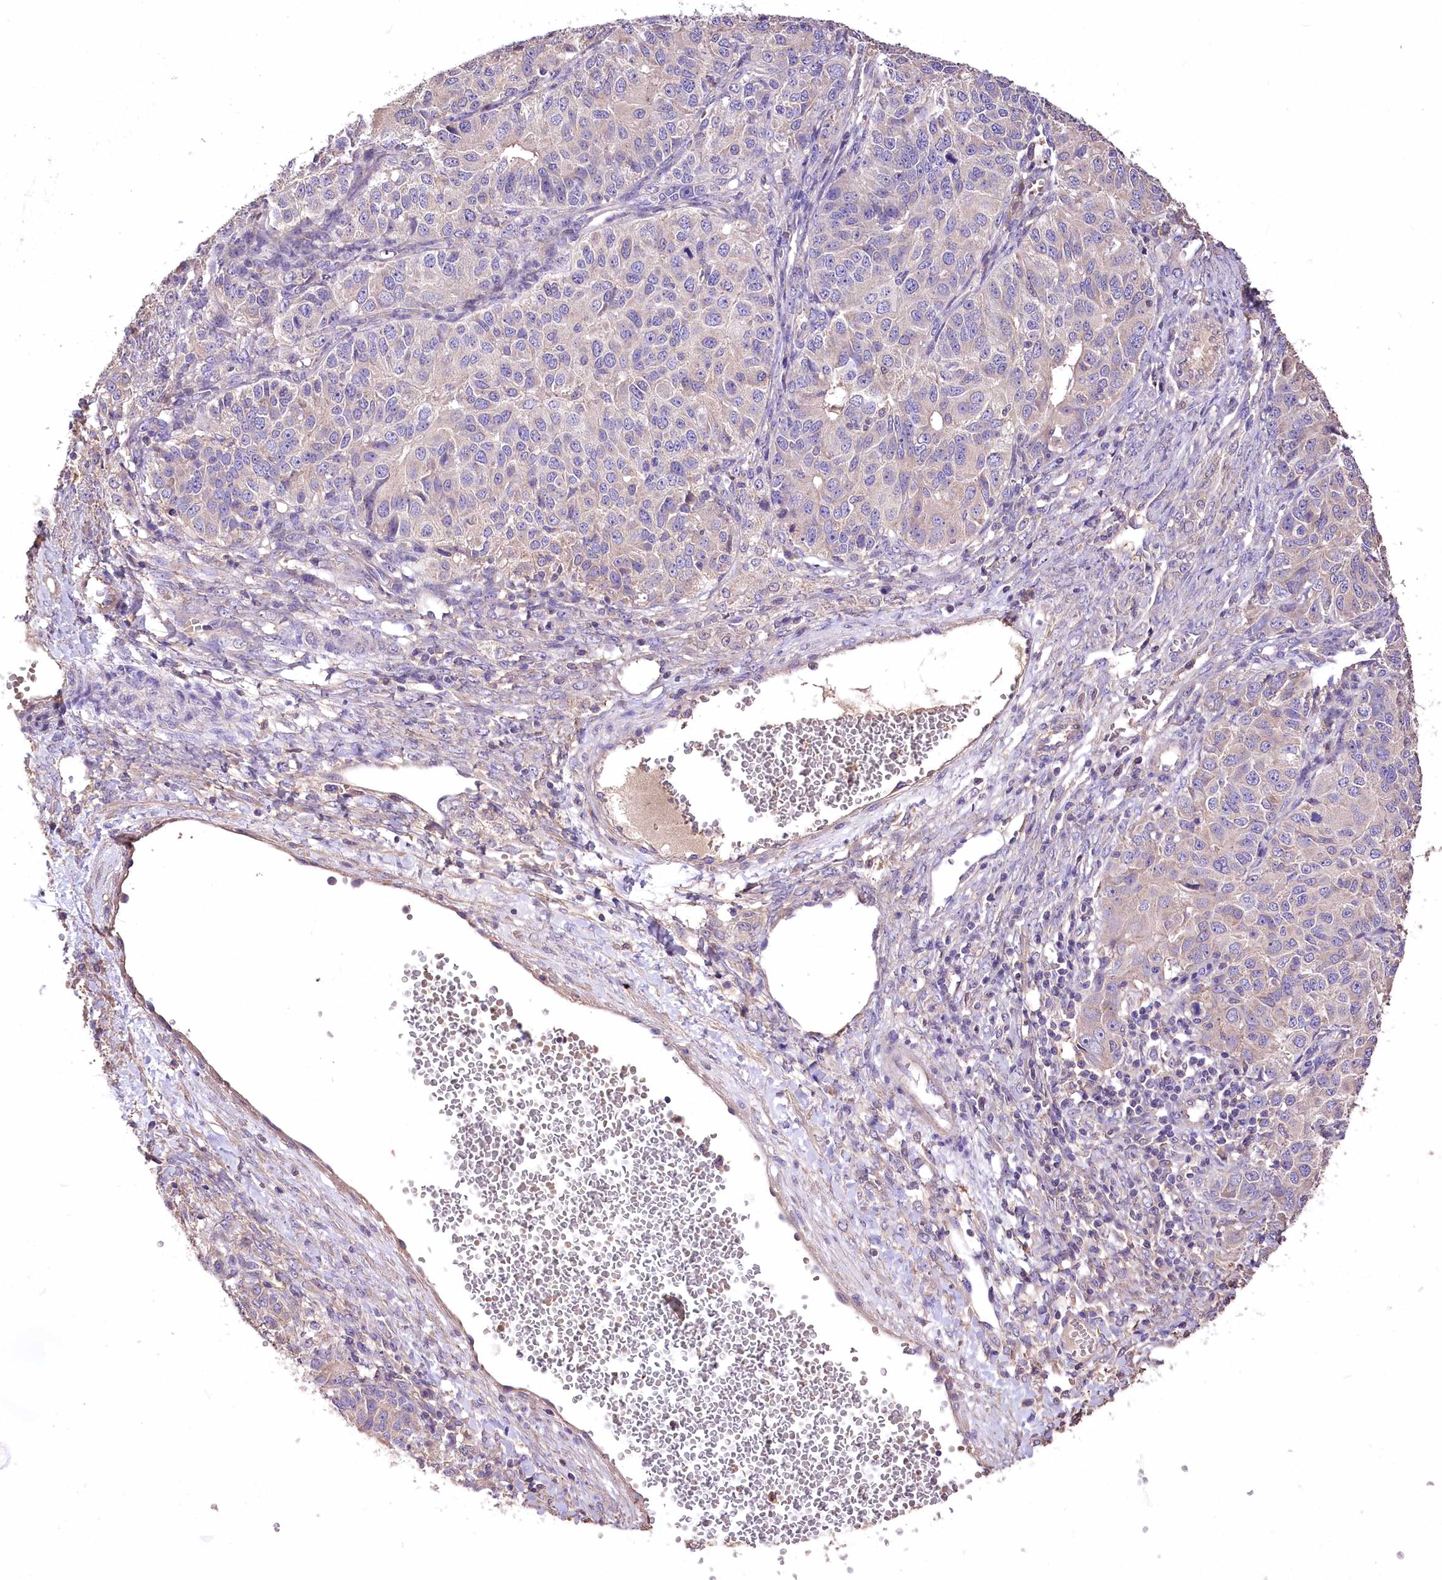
{"staining": {"intensity": "negative", "quantity": "none", "location": "none"}, "tissue": "ovarian cancer", "cell_type": "Tumor cells", "image_type": "cancer", "snomed": [{"axis": "morphology", "description": "Carcinoma, endometroid"}, {"axis": "topography", "description": "Ovary"}], "caption": "Protein analysis of ovarian cancer (endometroid carcinoma) reveals no significant staining in tumor cells. (Brightfield microscopy of DAB (3,3'-diaminobenzidine) IHC at high magnification).", "gene": "PCYOX1L", "patient": {"sex": "female", "age": 51}}